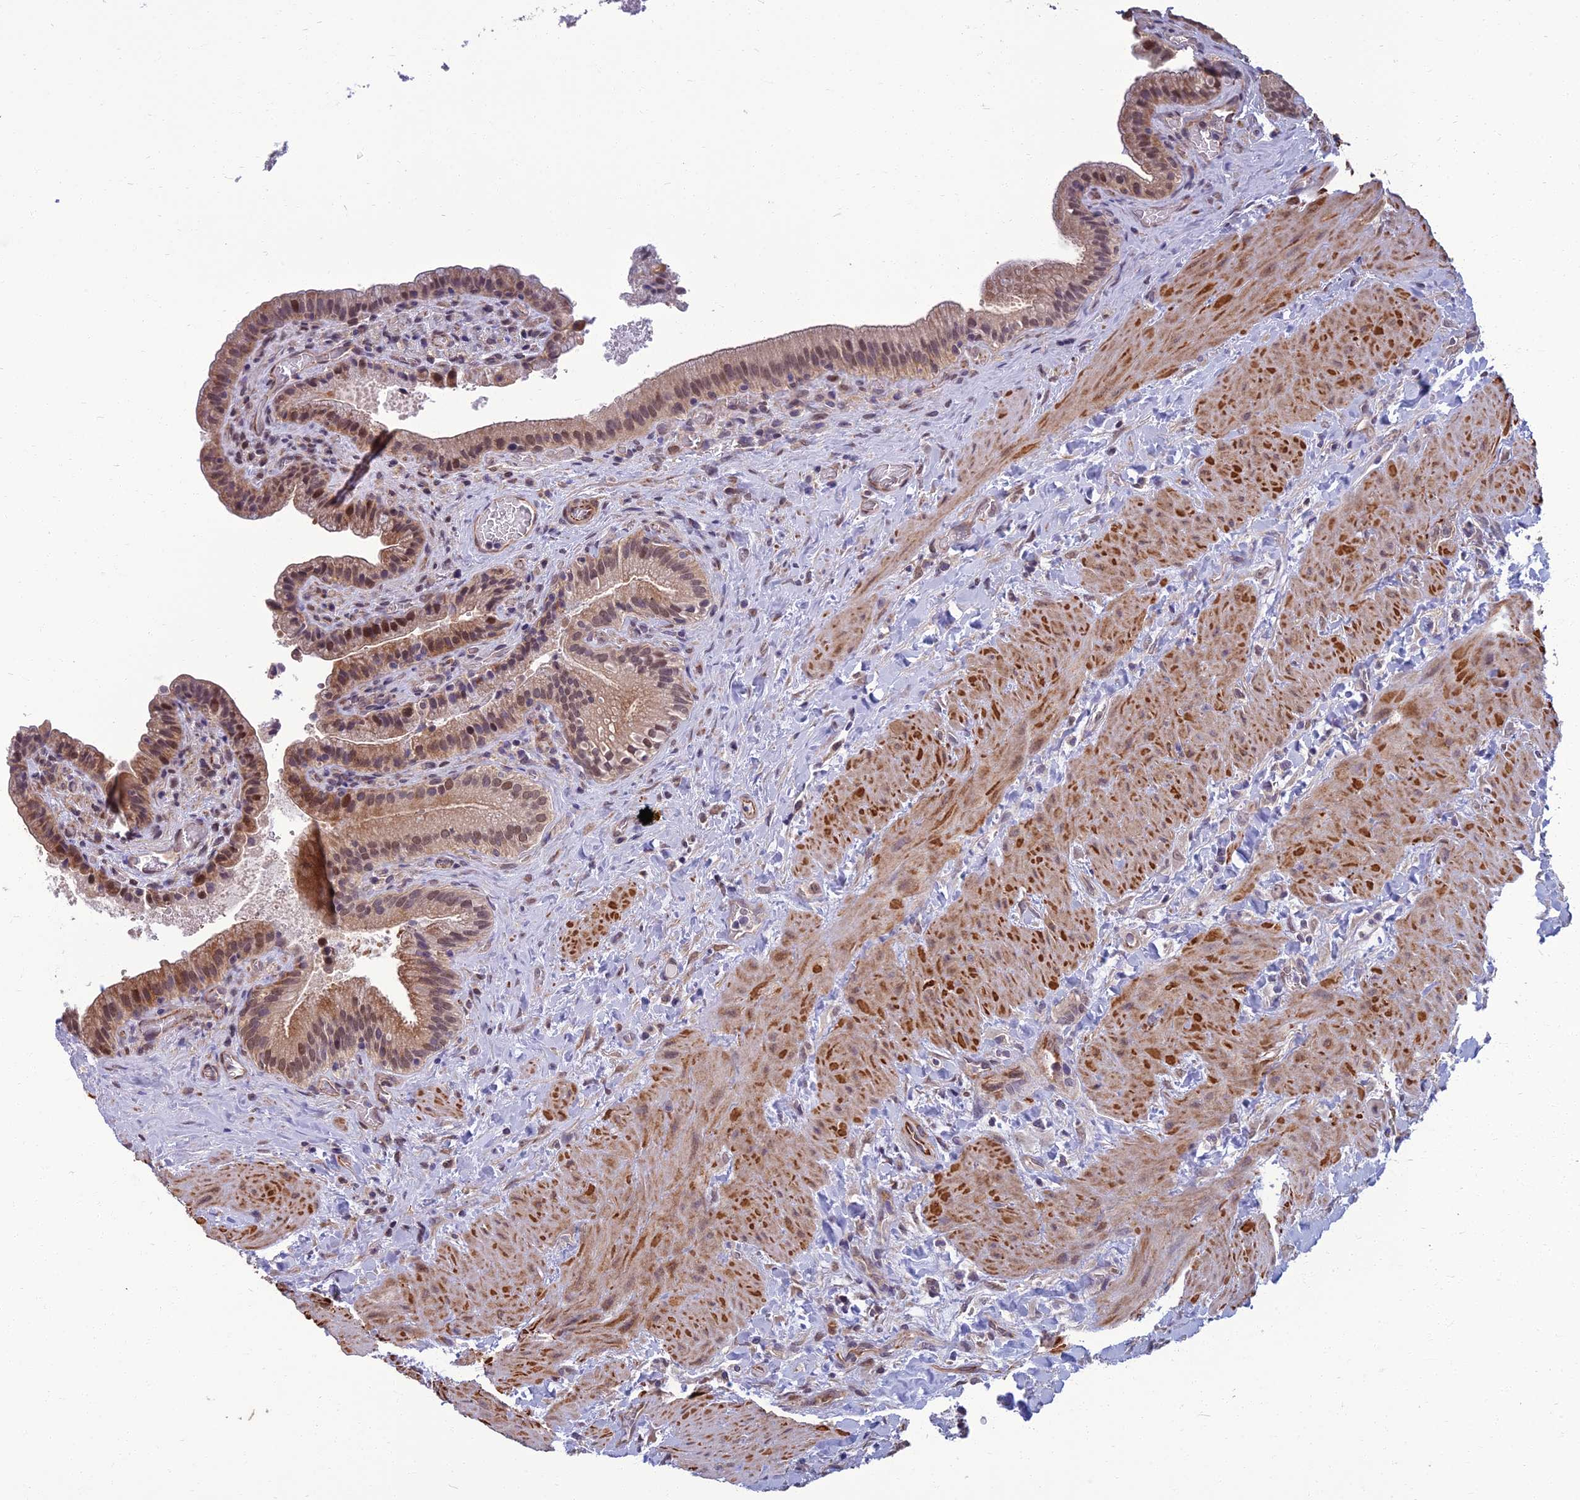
{"staining": {"intensity": "moderate", "quantity": ">75%", "location": "cytoplasmic/membranous,nuclear"}, "tissue": "gallbladder", "cell_type": "Glandular cells", "image_type": "normal", "snomed": [{"axis": "morphology", "description": "Normal tissue, NOS"}, {"axis": "topography", "description": "Gallbladder"}], "caption": "Protein positivity by IHC displays moderate cytoplasmic/membranous,nuclear expression in about >75% of glandular cells in normal gallbladder.", "gene": "NR4A3", "patient": {"sex": "male", "age": 24}}